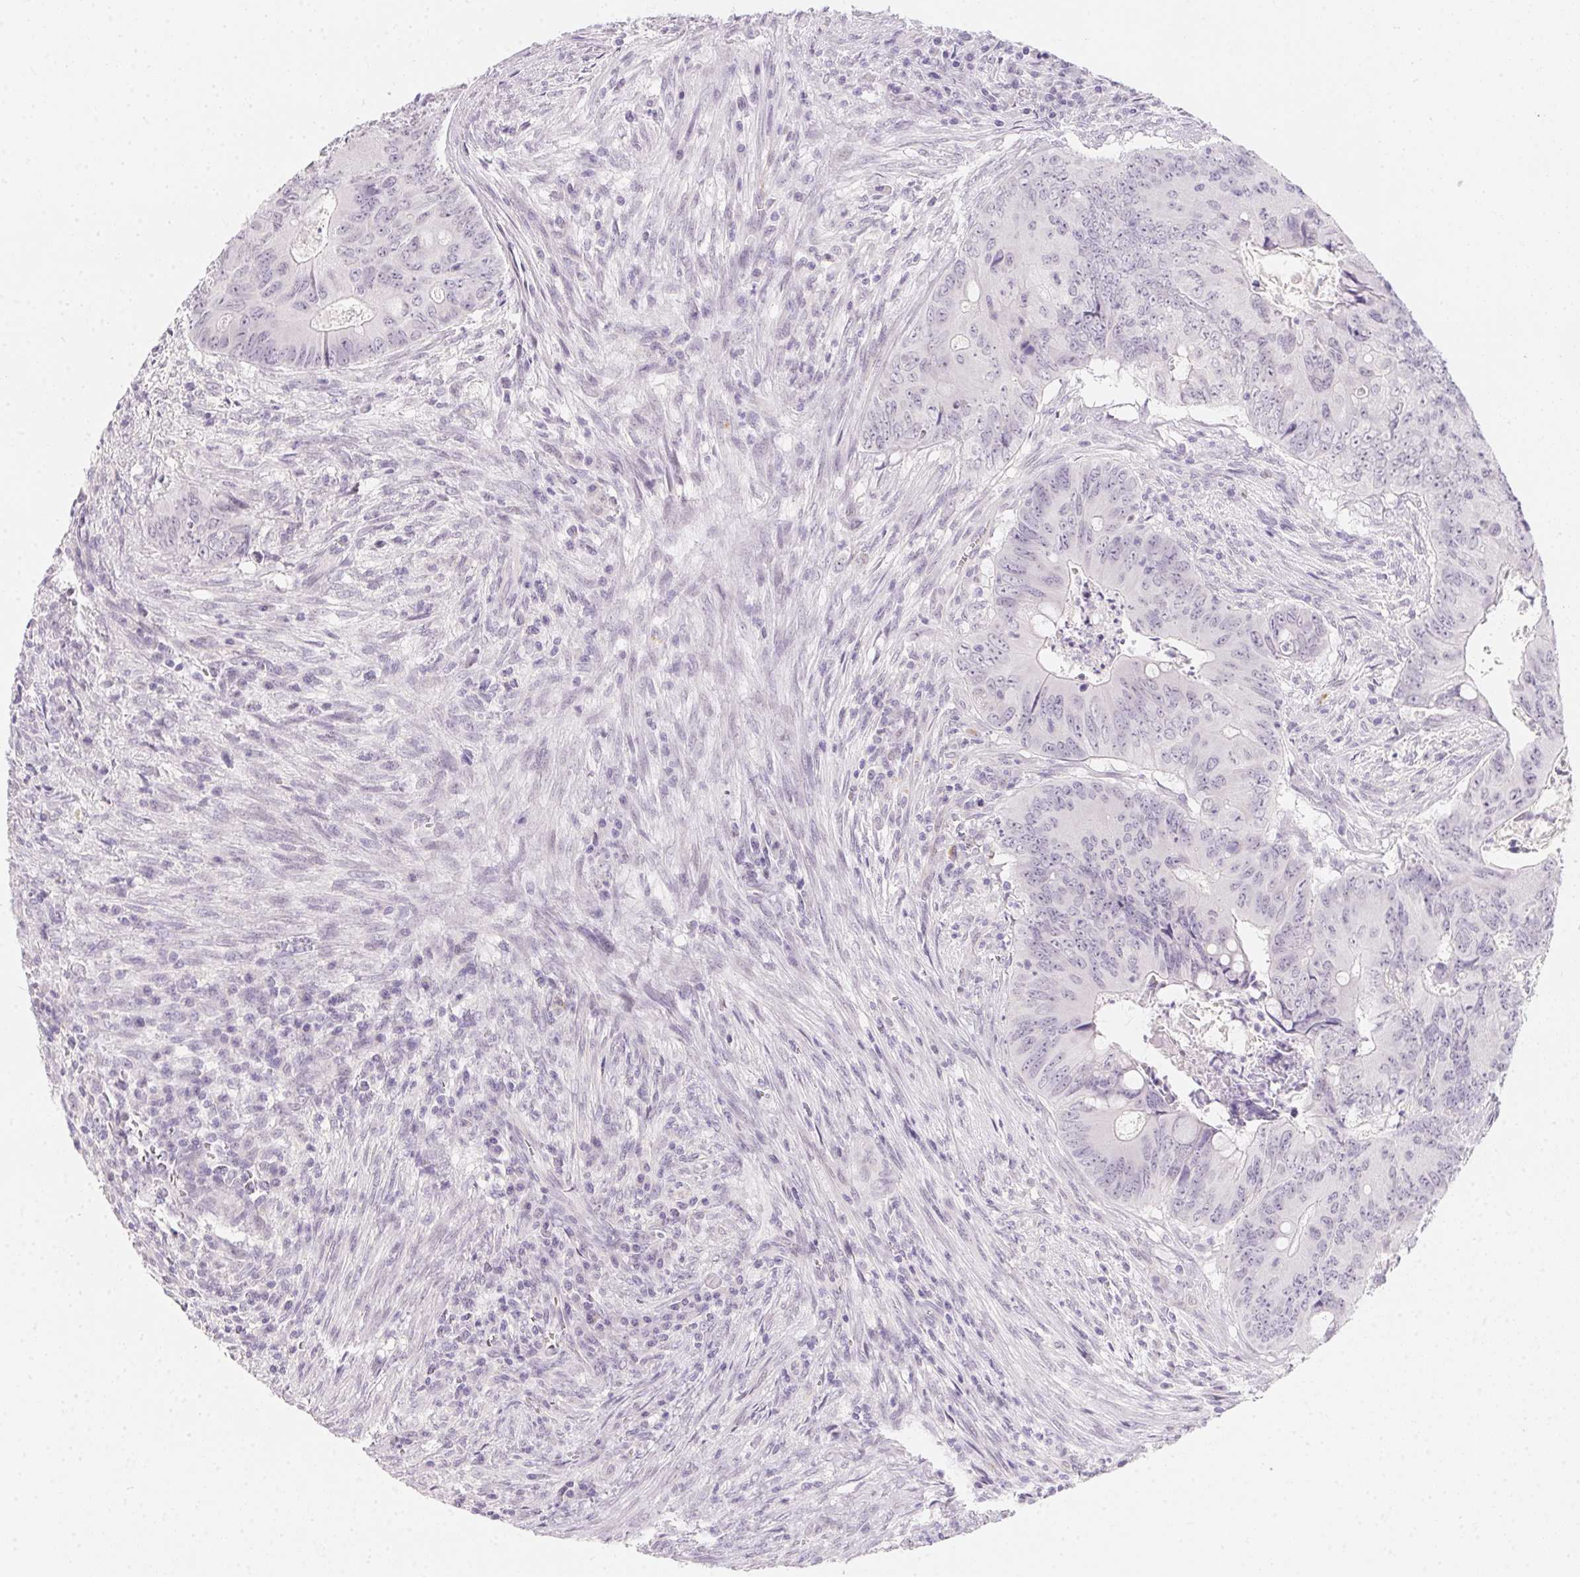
{"staining": {"intensity": "negative", "quantity": "none", "location": "none"}, "tissue": "colorectal cancer", "cell_type": "Tumor cells", "image_type": "cancer", "snomed": [{"axis": "morphology", "description": "Adenocarcinoma, NOS"}, {"axis": "topography", "description": "Colon"}], "caption": "A high-resolution photomicrograph shows IHC staining of colorectal cancer (adenocarcinoma), which exhibits no significant positivity in tumor cells.", "gene": "MORC1", "patient": {"sex": "female", "age": 74}}